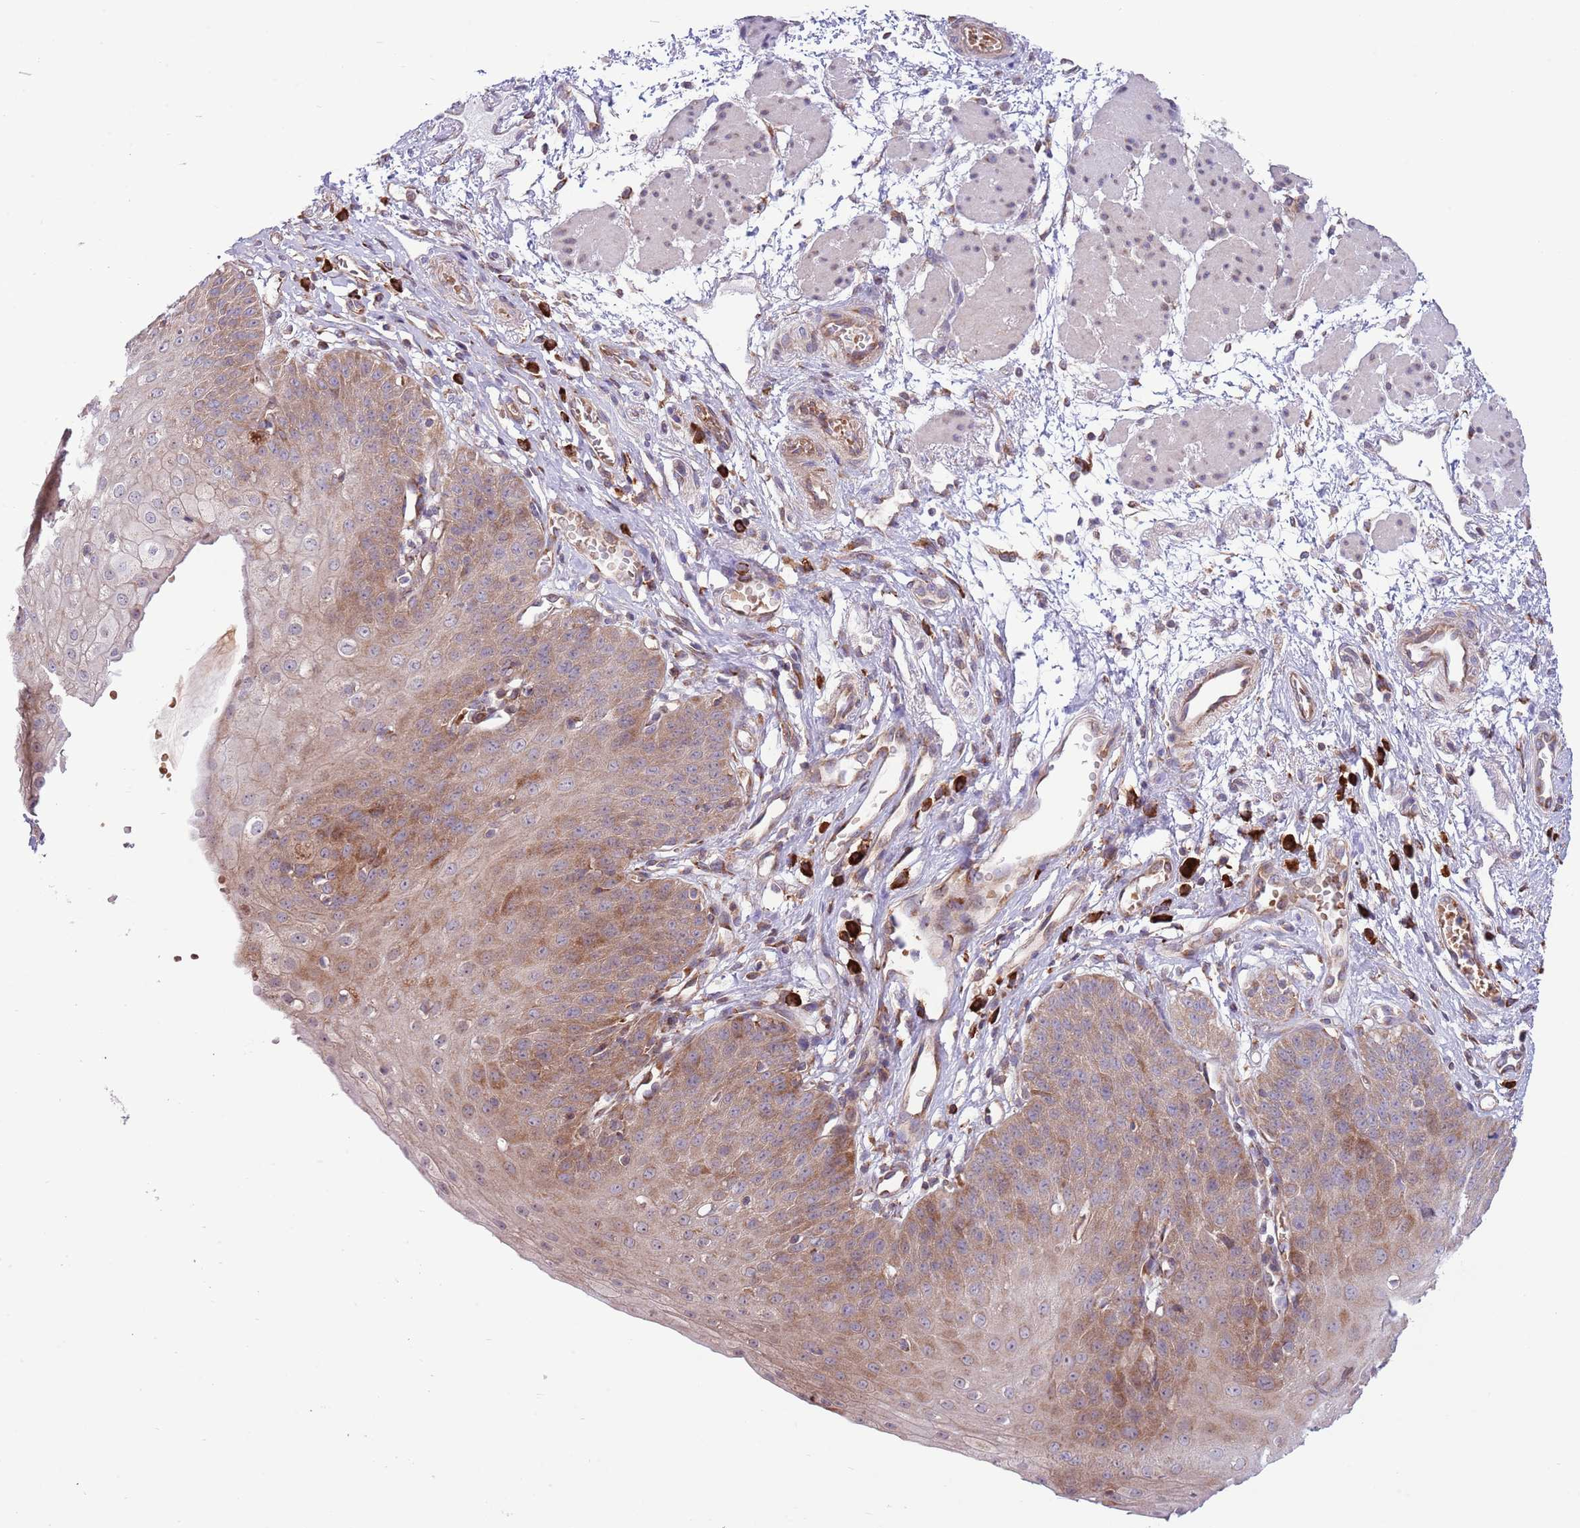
{"staining": {"intensity": "strong", "quantity": "25%-75%", "location": "cytoplasmic/membranous"}, "tissue": "esophagus", "cell_type": "Squamous epithelial cells", "image_type": "normal", "snomed": [{"axis": "morphology", "description": "Normal tissue, NOS"}, {"axis": "topography", "description": "Esophagus"}], "caption": "Immunohistochemistry (IHC) histopathology image of benign esophagus stained for a protein (brown), which reveals high levels of strong cytoplasmic/membranous positivity in approximately 25%-75% of squamous epithelial cells.", "gene": "DAND5", "patient": {"sex": "male", "age": 71}}